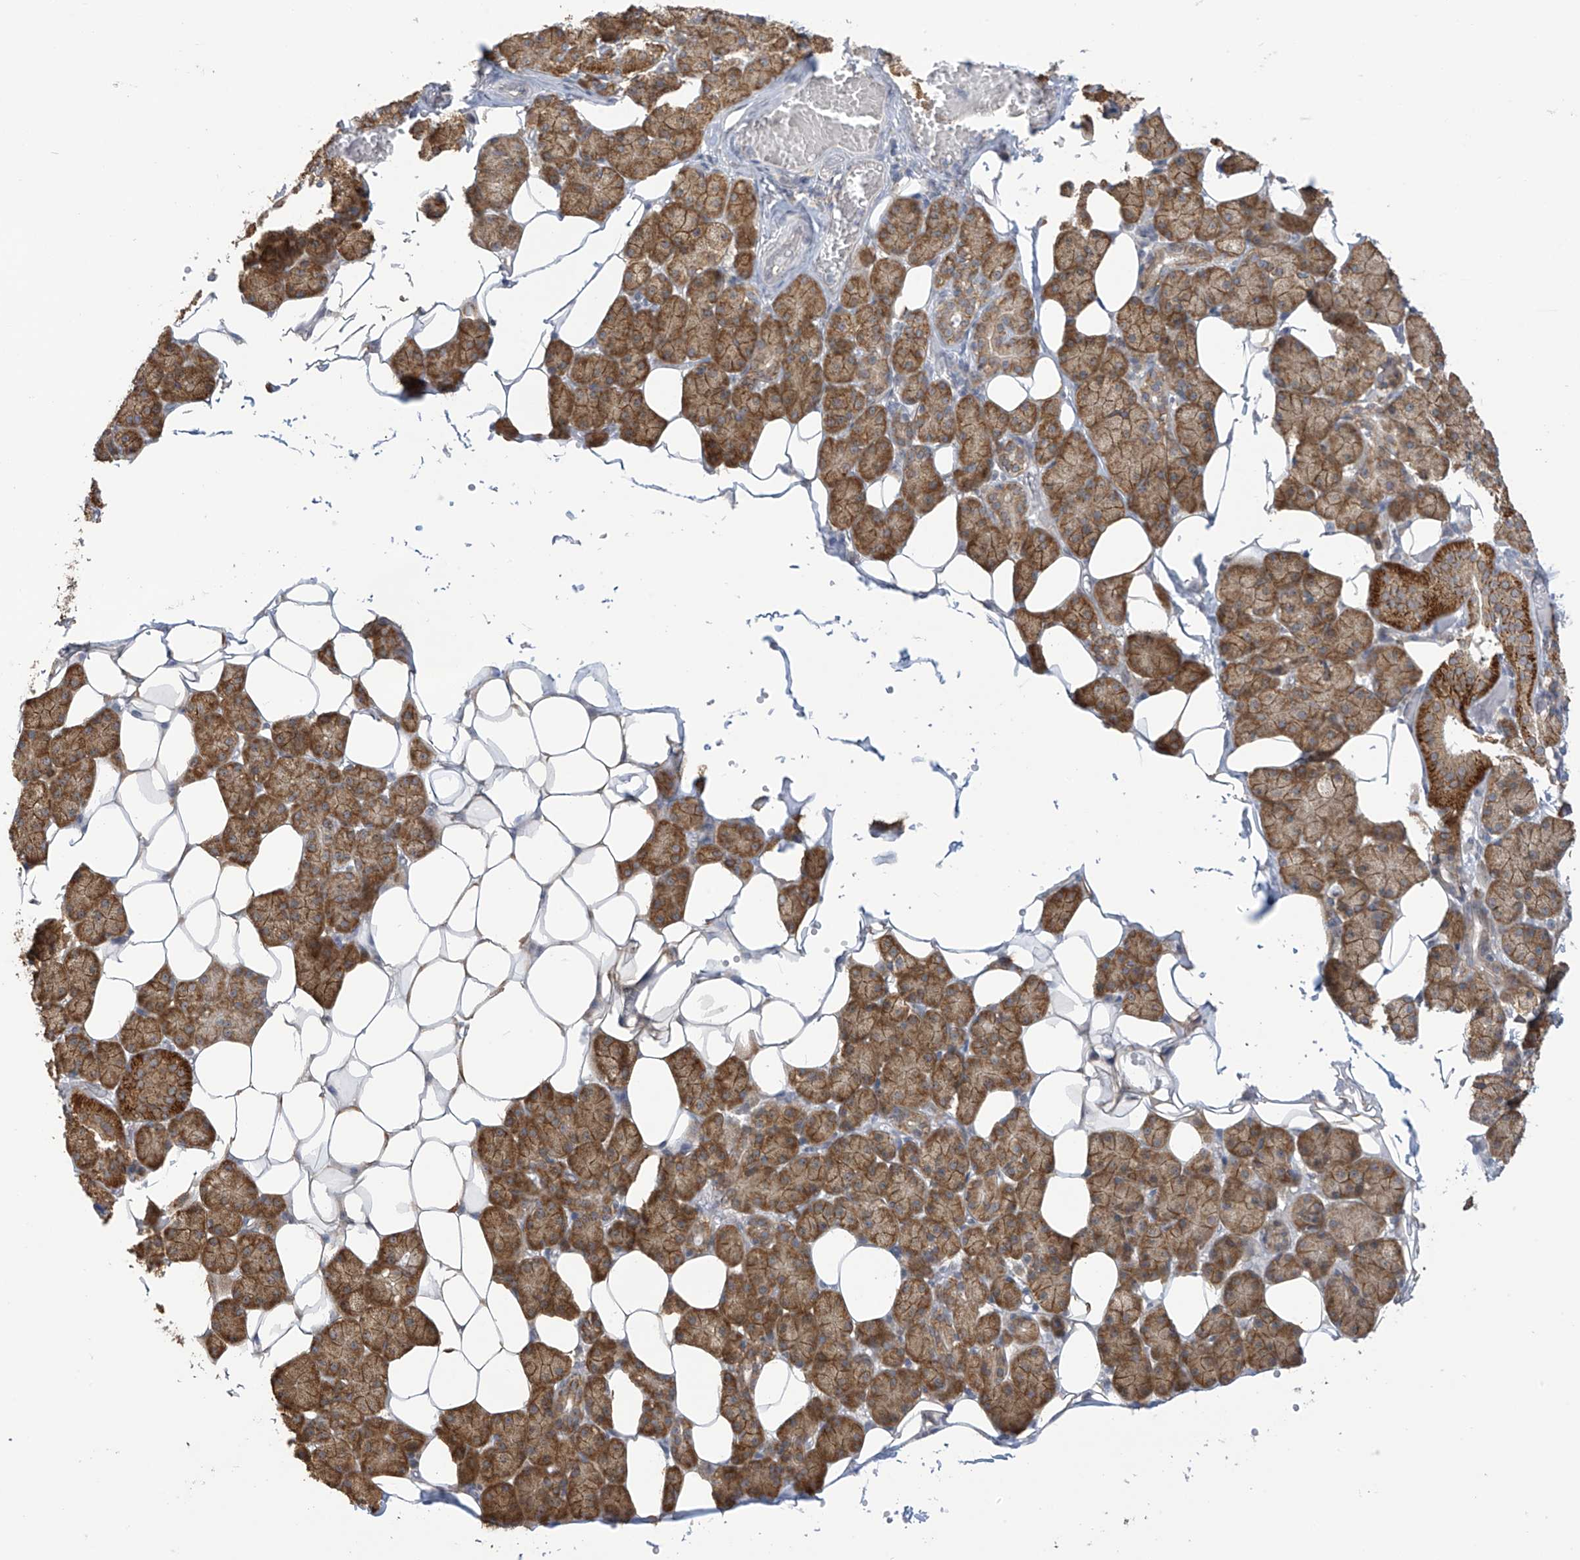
{"staining": {"intensity": "strong", "quantity": ">75%", "location": "cytoplasmic/membranous"}, "tissue": "salivary gland", "cell_type": "Glandular cells", "image_type": "normal", "snomed": [{"axis": "morphology", "description": "Normal tissue, NOS"}, {"axis": "topography", "description": "Salivary gland"}], "caption": "Human salivary gland stained for a protein (brown) demonstrates strong cytoplasmic/membranous positive staining in approximately >75% of glandular cells.", "gene": "KIAA1522", "patient": {"sex": "female", "age": 33}}